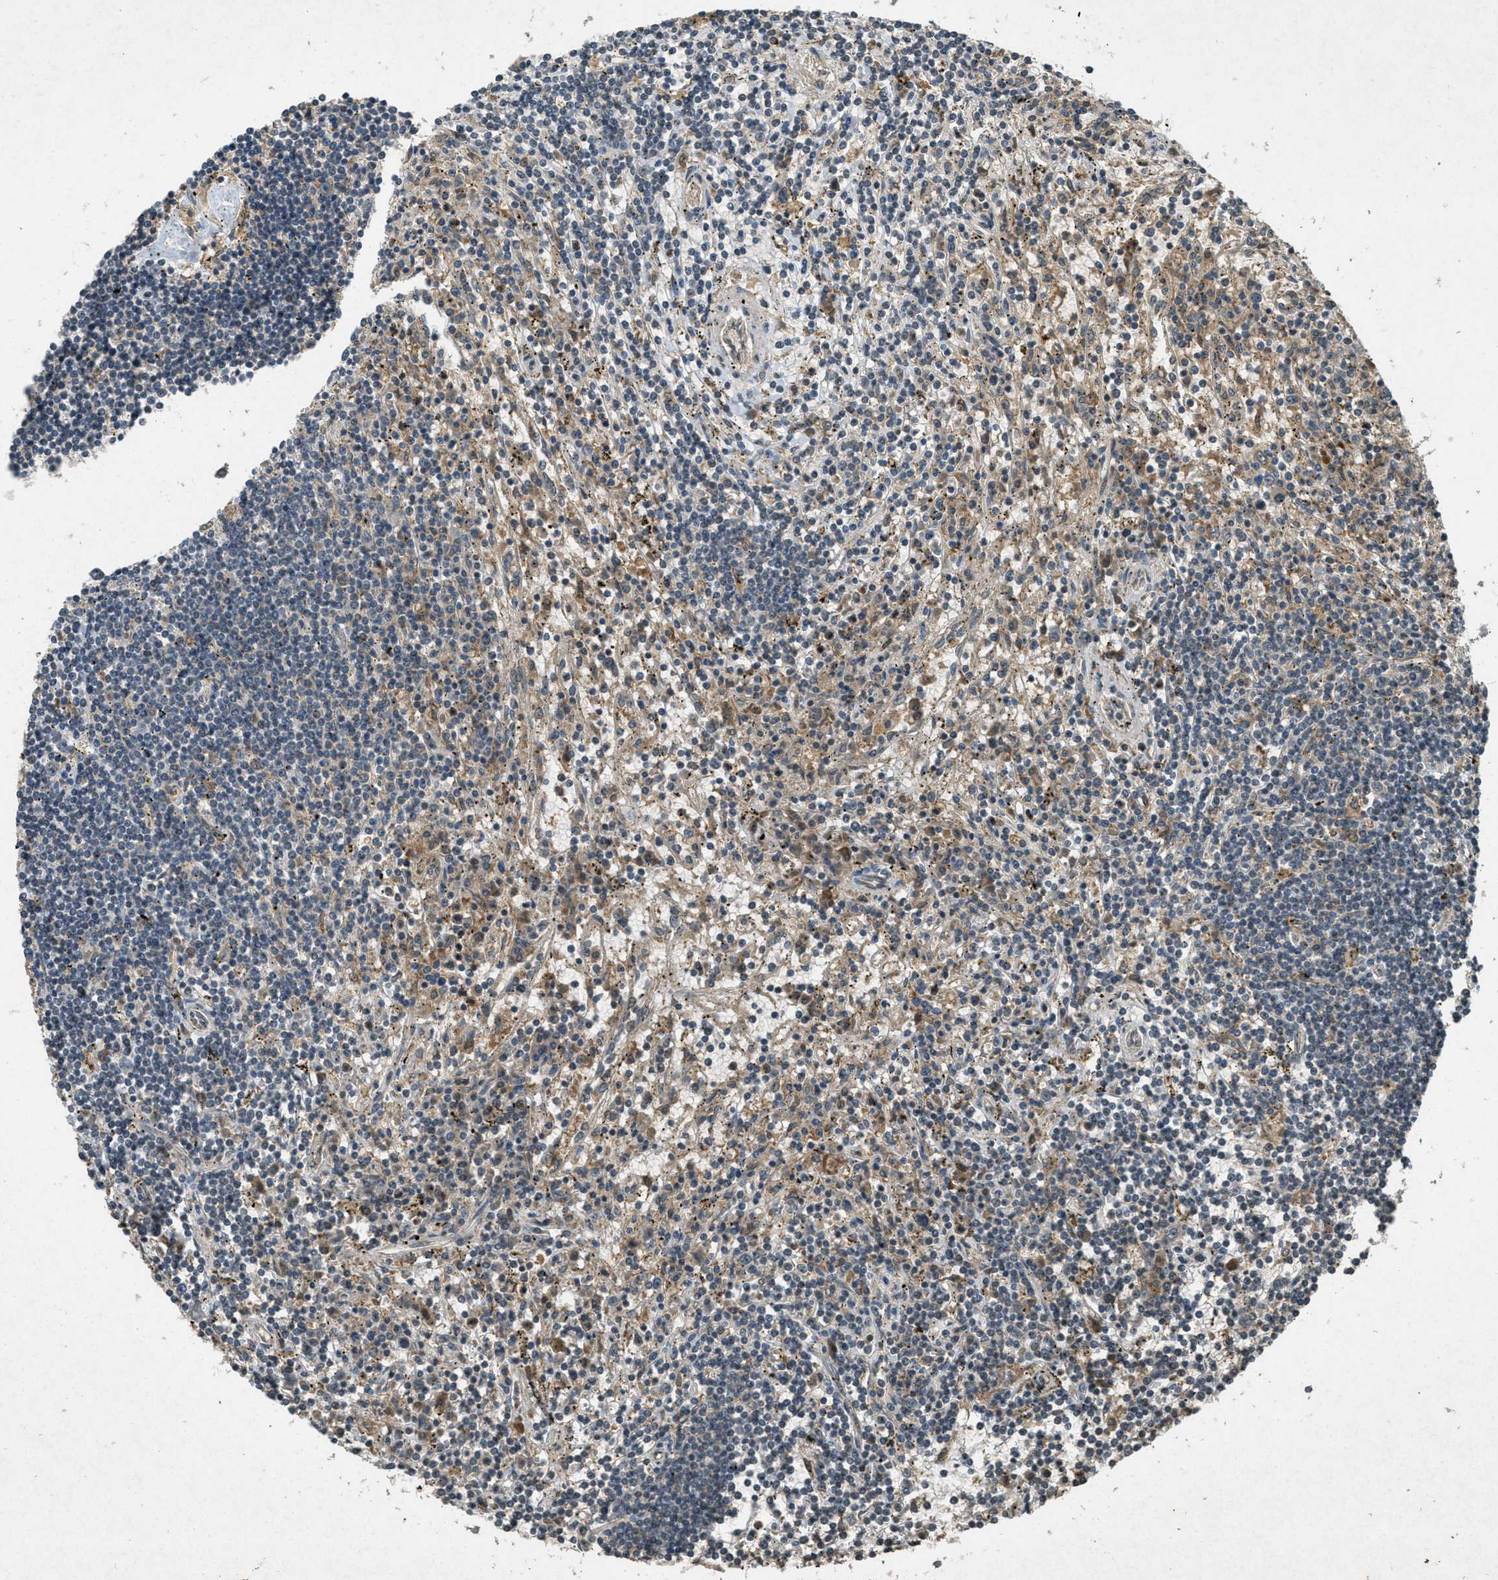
{"staining": {"intensity": "negative", "quantity": "none", "location": "none"}, "tissue": "lymphoma", "cell_type": "Tumor cells", "image_type": "cancer", "snomed": [{"axis": "morphology", "description": "Malignant lymphoma, non-Hodgkin's type, Low grade"}, {"axis": "topography", "description": "Spleen"}], "caption": "Malignant lymphoma, non-Hodgkin's type (low-grade) was stained to show a protein in brown. There is no significant staining in tumor cells.", "gene": "ATG7", "patient": {"sex": "male", "age": 76}}